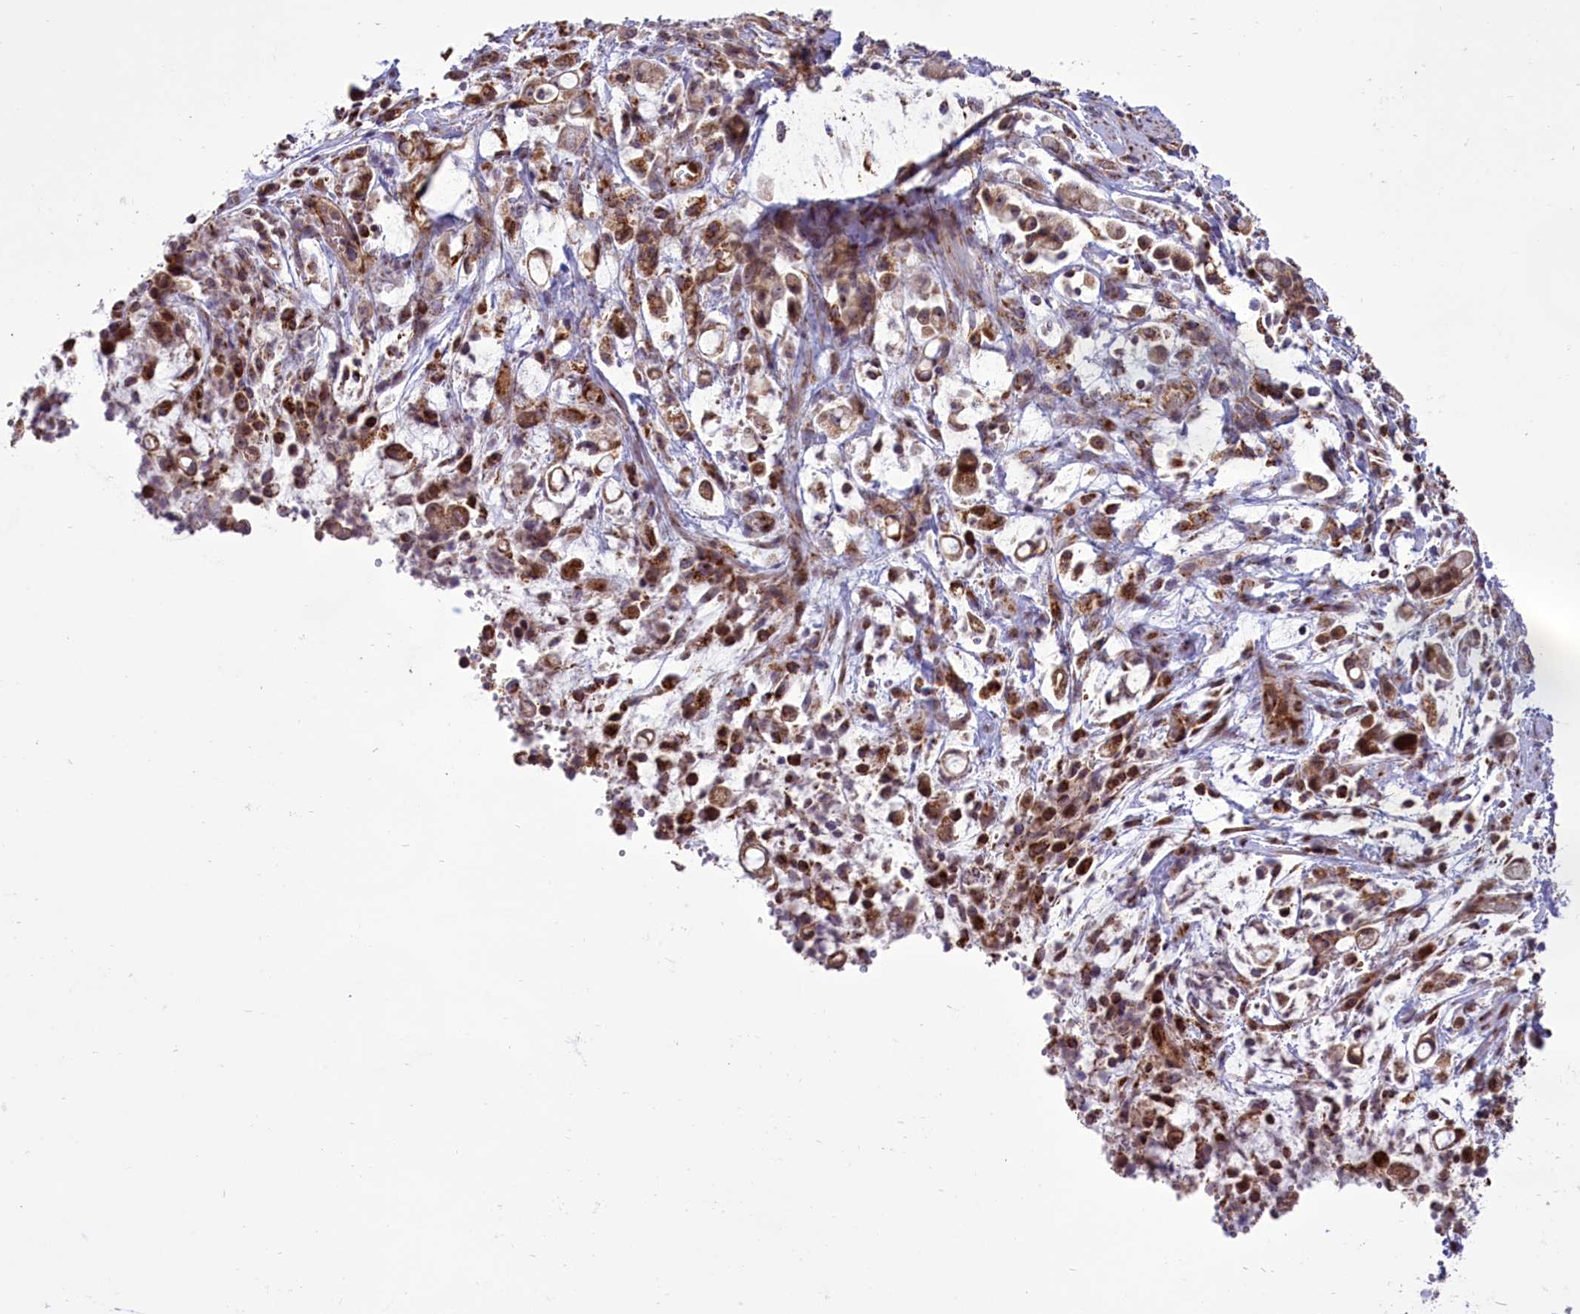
{"staining": {"intensity": "moderate", "quantity": ">75%", "location": "cytoplasmic/membranous"}, "tissue": "stomach cancer", "cell_type": "Tumor cells", "image_type": "cancer", "snomed": [{"axis": "morphology", "description": "Adenocarcinoma, NOS"}, {"axis": "topography", "description": "Stomach"}], "caption": "Moderate cytoplasmic/membranous positivity is present in about >75% of tumor cells in stomach cancer.", "gene": "NDUFS5", "patient": {"sex": "female", "age": 60}}